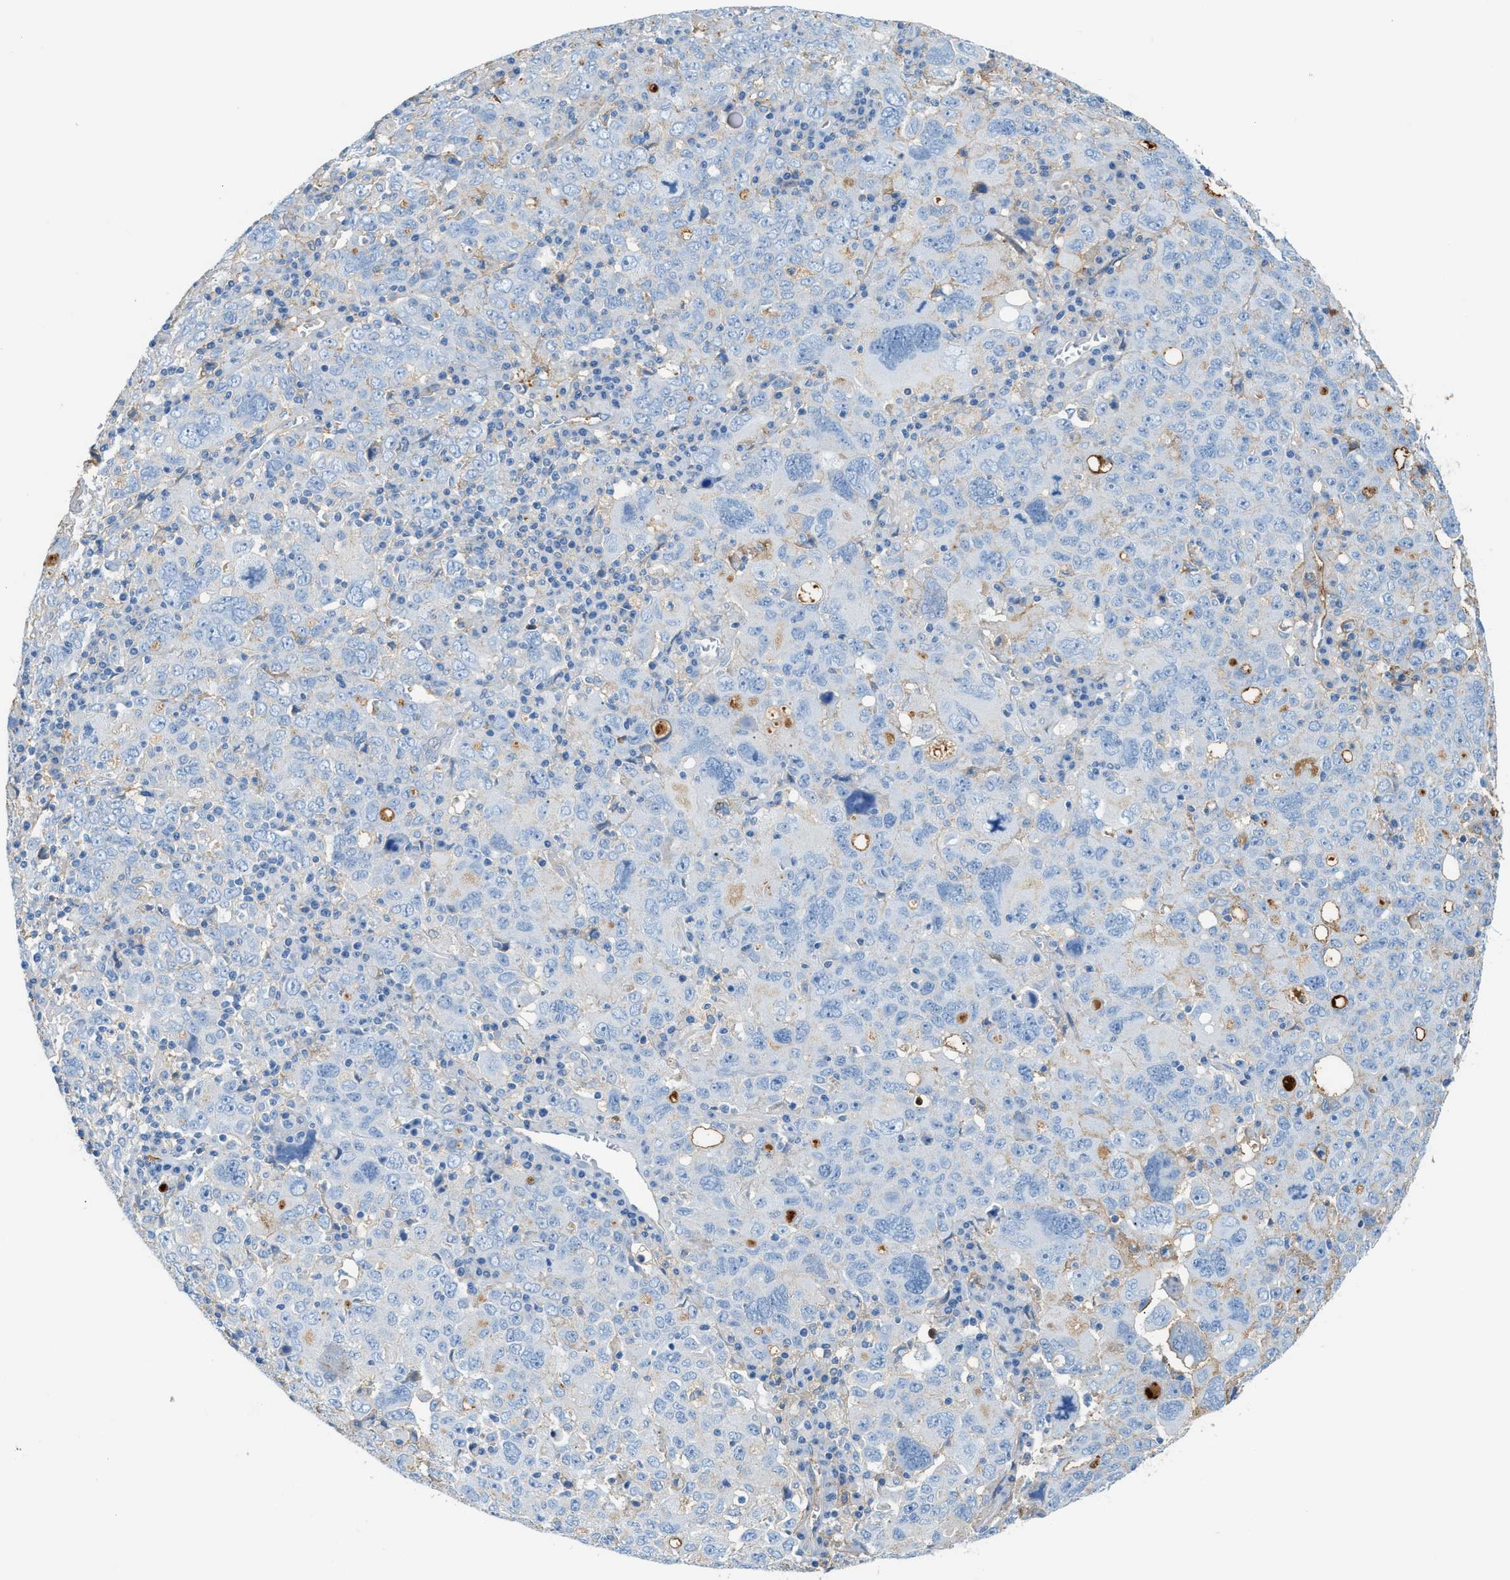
{"staining": {"intensity": "weak", "quantity": "<25%", "location": "cytoplasmic/membranous"}, "tissue": "ovarian cancer", "cell_type": "Tumor cells", "image_type": "cancer", "snomed": [{"axis": "morphology", "description": "Carcinoma, endometroid"}, {"axis": "topography", "description": "Ovary"}], "caption": "Human ovarian cancer stained for a protein using immunohistochemistry (IHC) displays no positivity in tumor cells.", "gene": "CFI", "patient": {"sex": "female", "age": 62}}